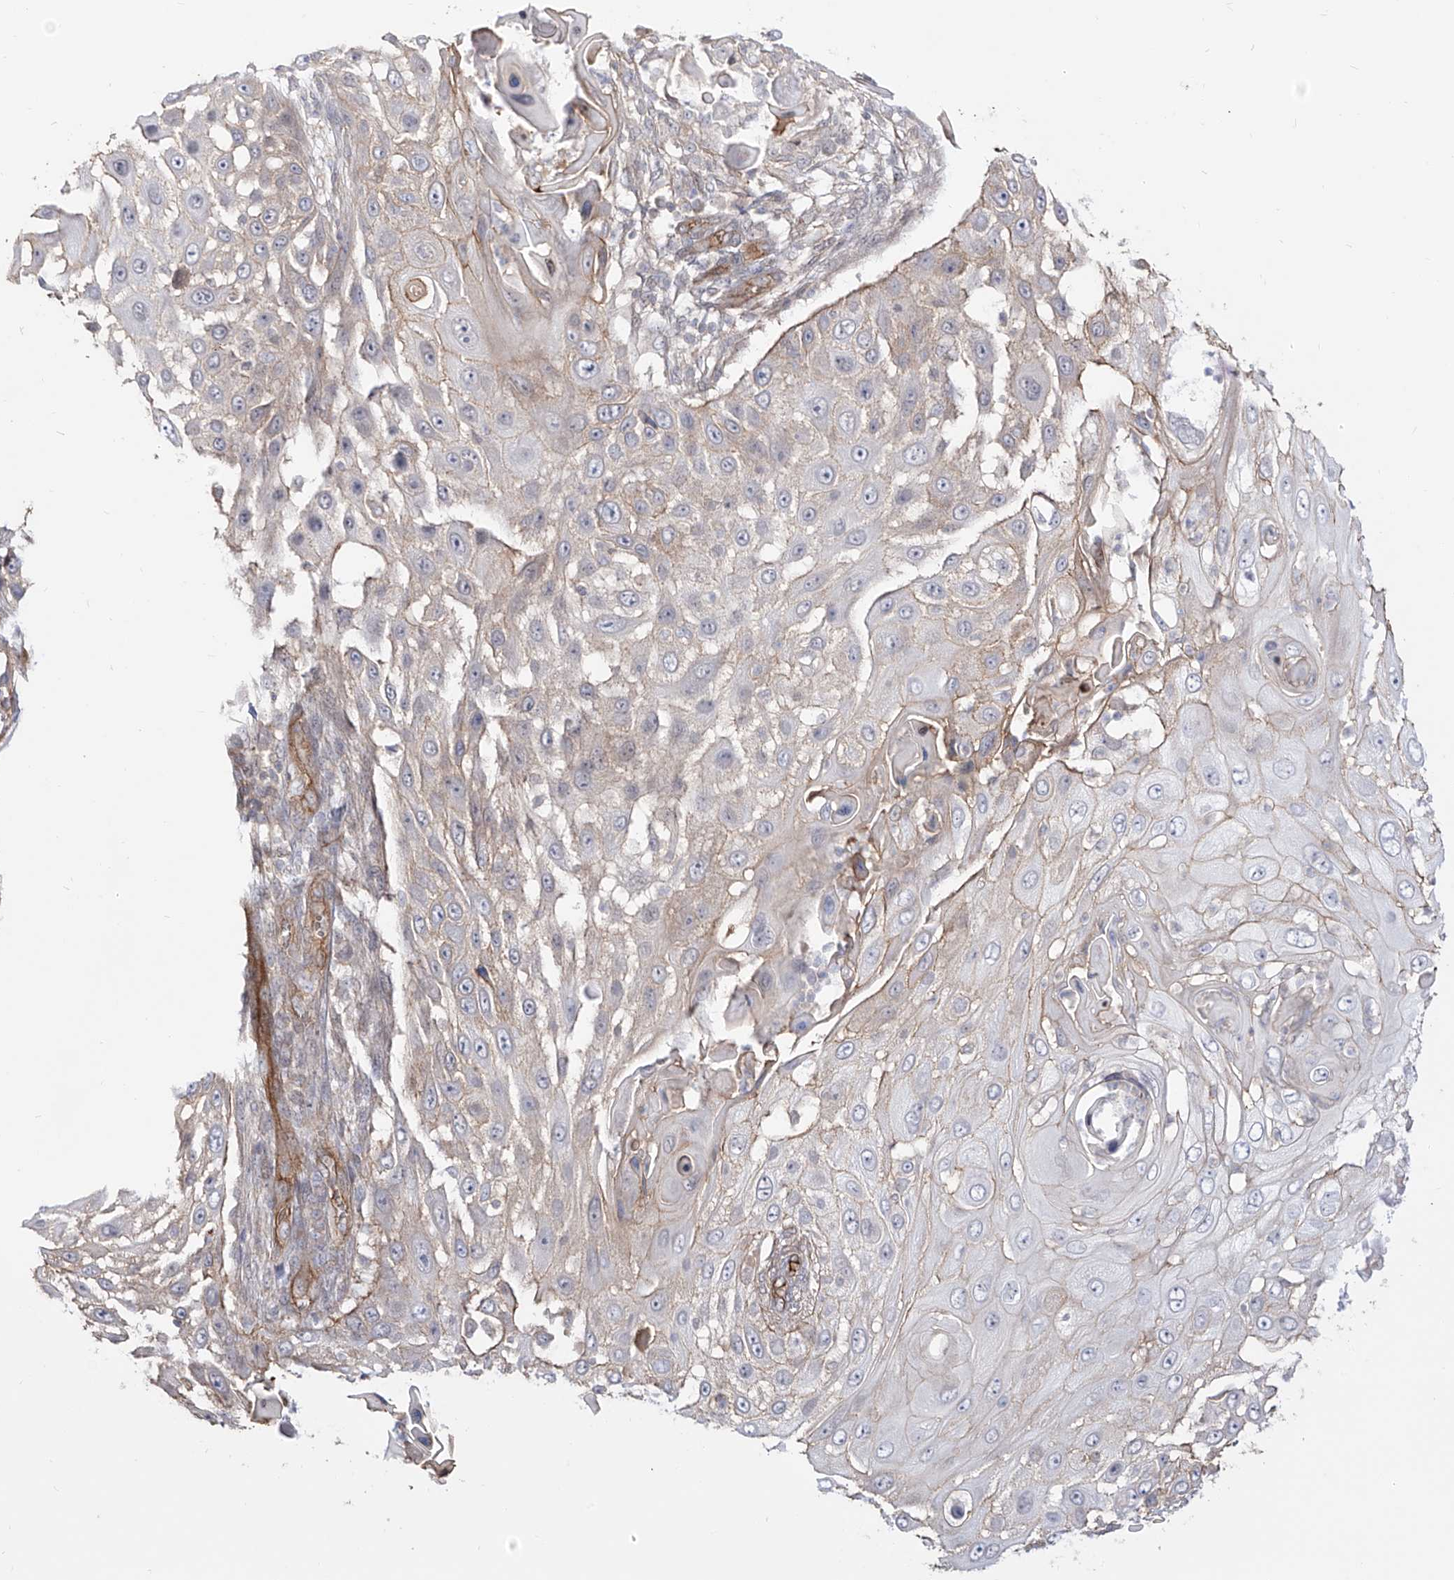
{"staining": {"intensity": "weak", "quantity": "<25%", "location": "cytoplasmic/membranous"}, "tissue": "skin cancer", "cell_type": "Tumor cells", "image_type": "cancer", "snomed": [{"axis": "morphology", "description": "Squamous cell carcinoma, NOS"}, {"axis": "topography", "description": "Skin"}], "caption": "DAB (3,3'-diaminobenzidine) immunohistochemical staining of skin cancer shows no significant expression in tumor cells. Nuclei are stained in blue.", "gene": "ZNF180", "patient": {"sex": "female", "age": 44}}